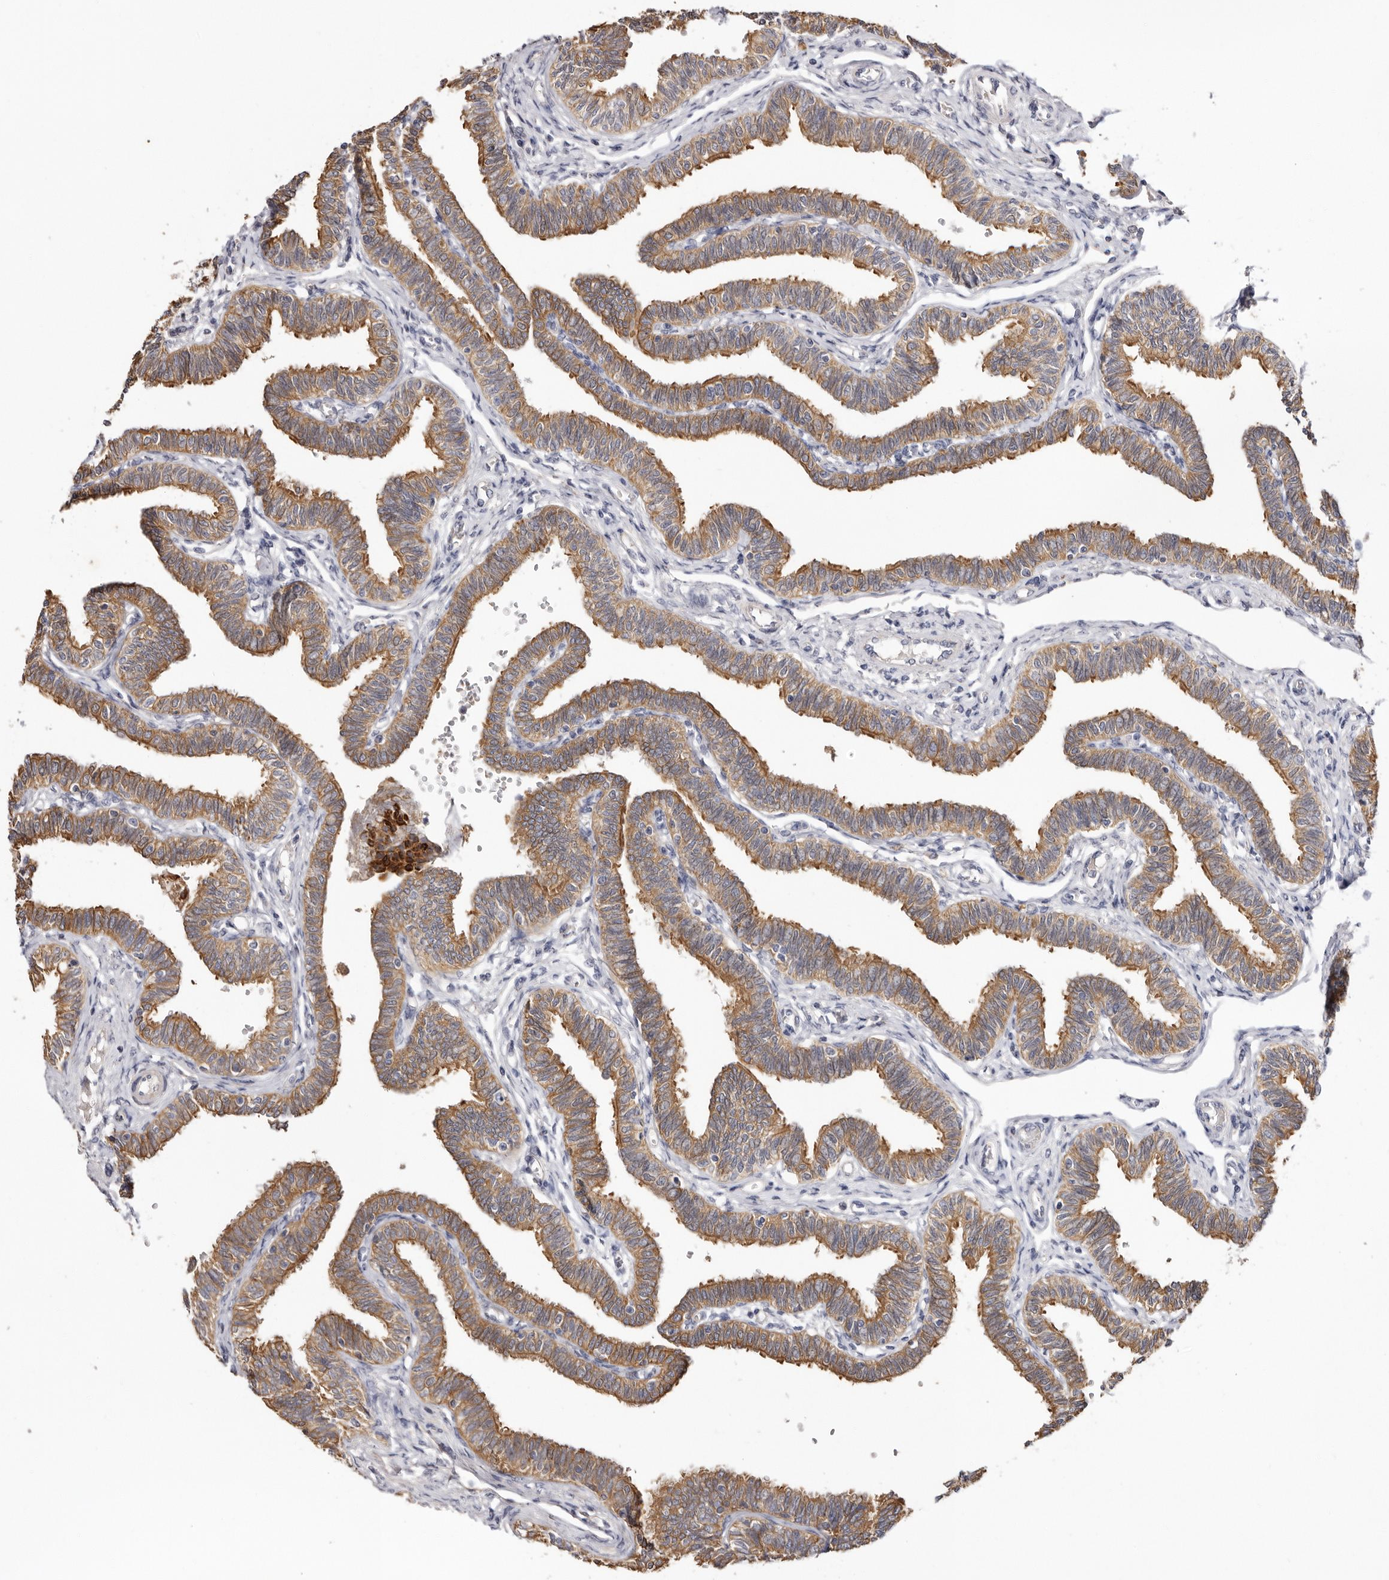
{"staining": {"intensity": "moderate", "quantity": ">75%", "location": "cytoplasmic/membranous"}, "tissue": "fallopian tube", "cell_type": "Glandular cells", "image_type": "normal", "snomed": [{"axis": "morphology", "description": "Normal tissue, NOS"}, {"axis": "topography", "description": "Fallopian tube"}, {"axis": "topography", "description": "Ovary"}], "caption": "Immunohistochemistry (IHC) micrograph of normal fallopian tube stained for a protein (brown), which shows medium levels of moderate cytoplasmic/membranous expression in about >75% of glandular cells.", "gene": "STK16", "patient": {"sex": "female", "age": 23}}